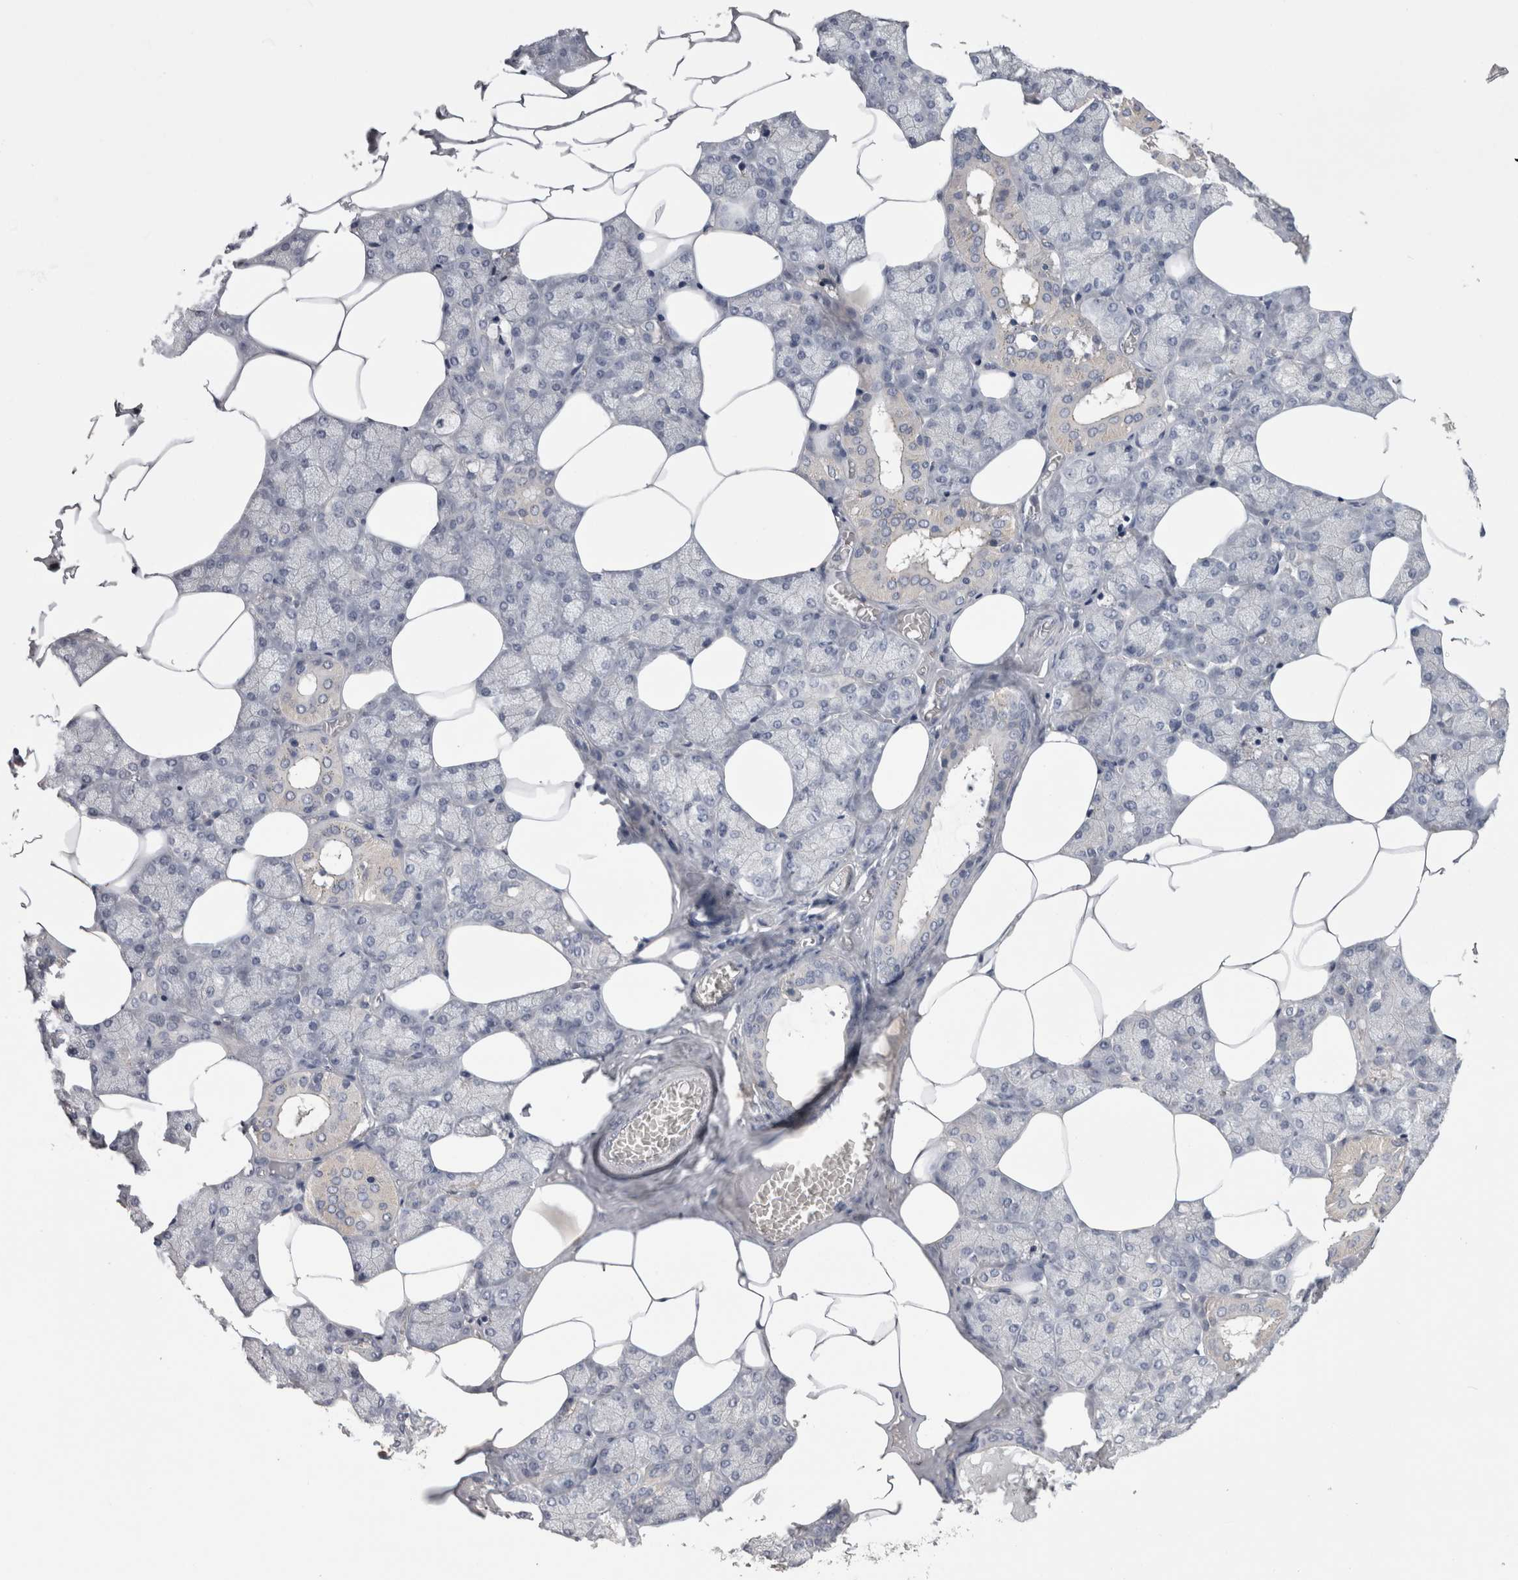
{"staining": {"intensity": "negative", "quantity": "none", "location": "none"}, "tissue": "salivary gland", "cell_type": "Glandular cells", "image_type": "normal", "snomed": [{"axis": "morphology", "description": "Normal tissue, NOS"}, {"axis": "topography", "description": "Salivary gland"}], "caption": "IHC of benign salivary gland demonstrates no staining in glandular cells. (Stains: DAB immunohistochemistry with hematoxylin counter stain, Microscopy: brightfield microscopy at high magnification).", "gene": "NECTIN2", "patient": {"sex": "male", "age": 62}}